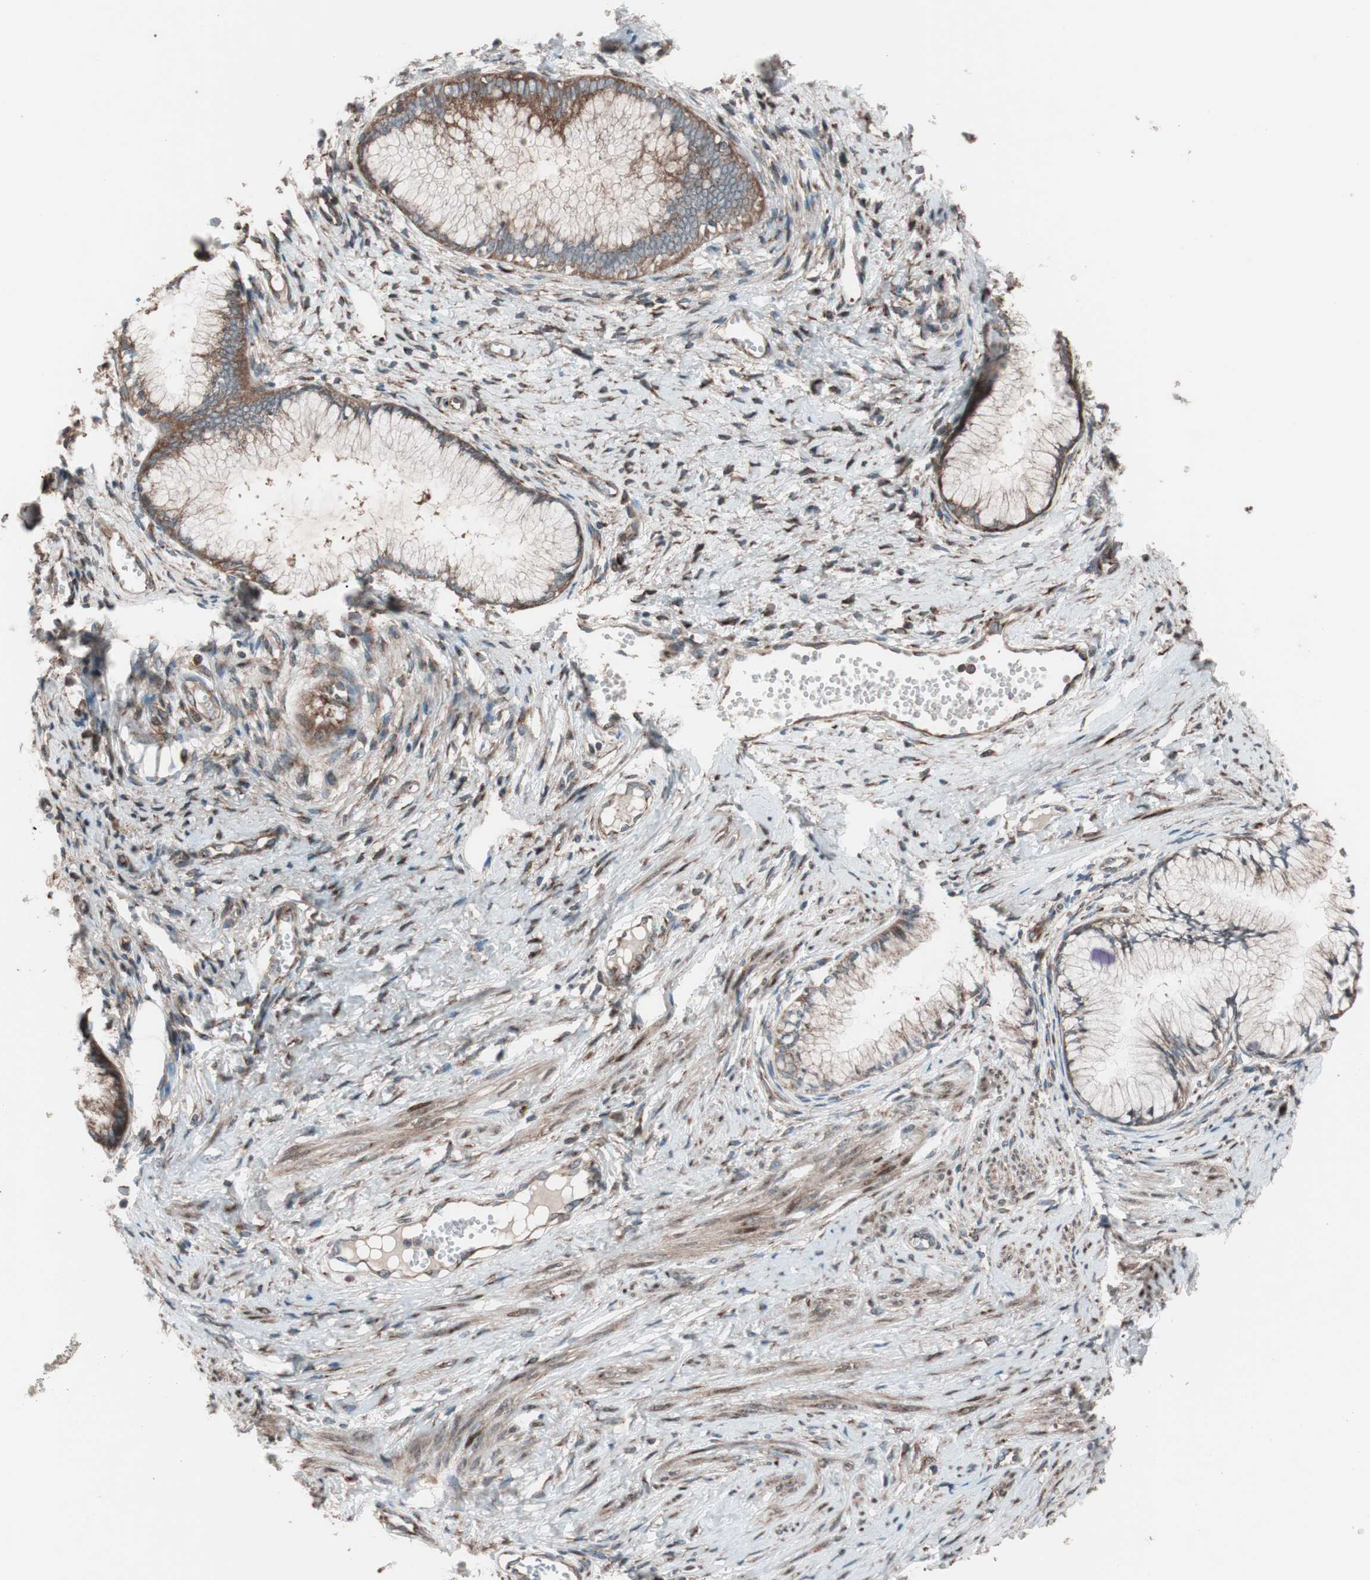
{"staining": {"intensity": "moderate", "quantity": ">75%", "location": "cytoplasmic/membranous"}, "tissue": "cervical cancer", "cell_type": "Tumor cells", "image_type": "cancer", "snomed": [{"axis": "morphology", "description": "Adenocarcinoma, NOS"}, {"axis": "topography", "description": "Cervix"}], "caption": "Human cervical cancer stained with a protein marker exhibits moderate staining in tumor cells.", "gene": "SEC31A", "patient": {"sex": "female", "age": 36}}